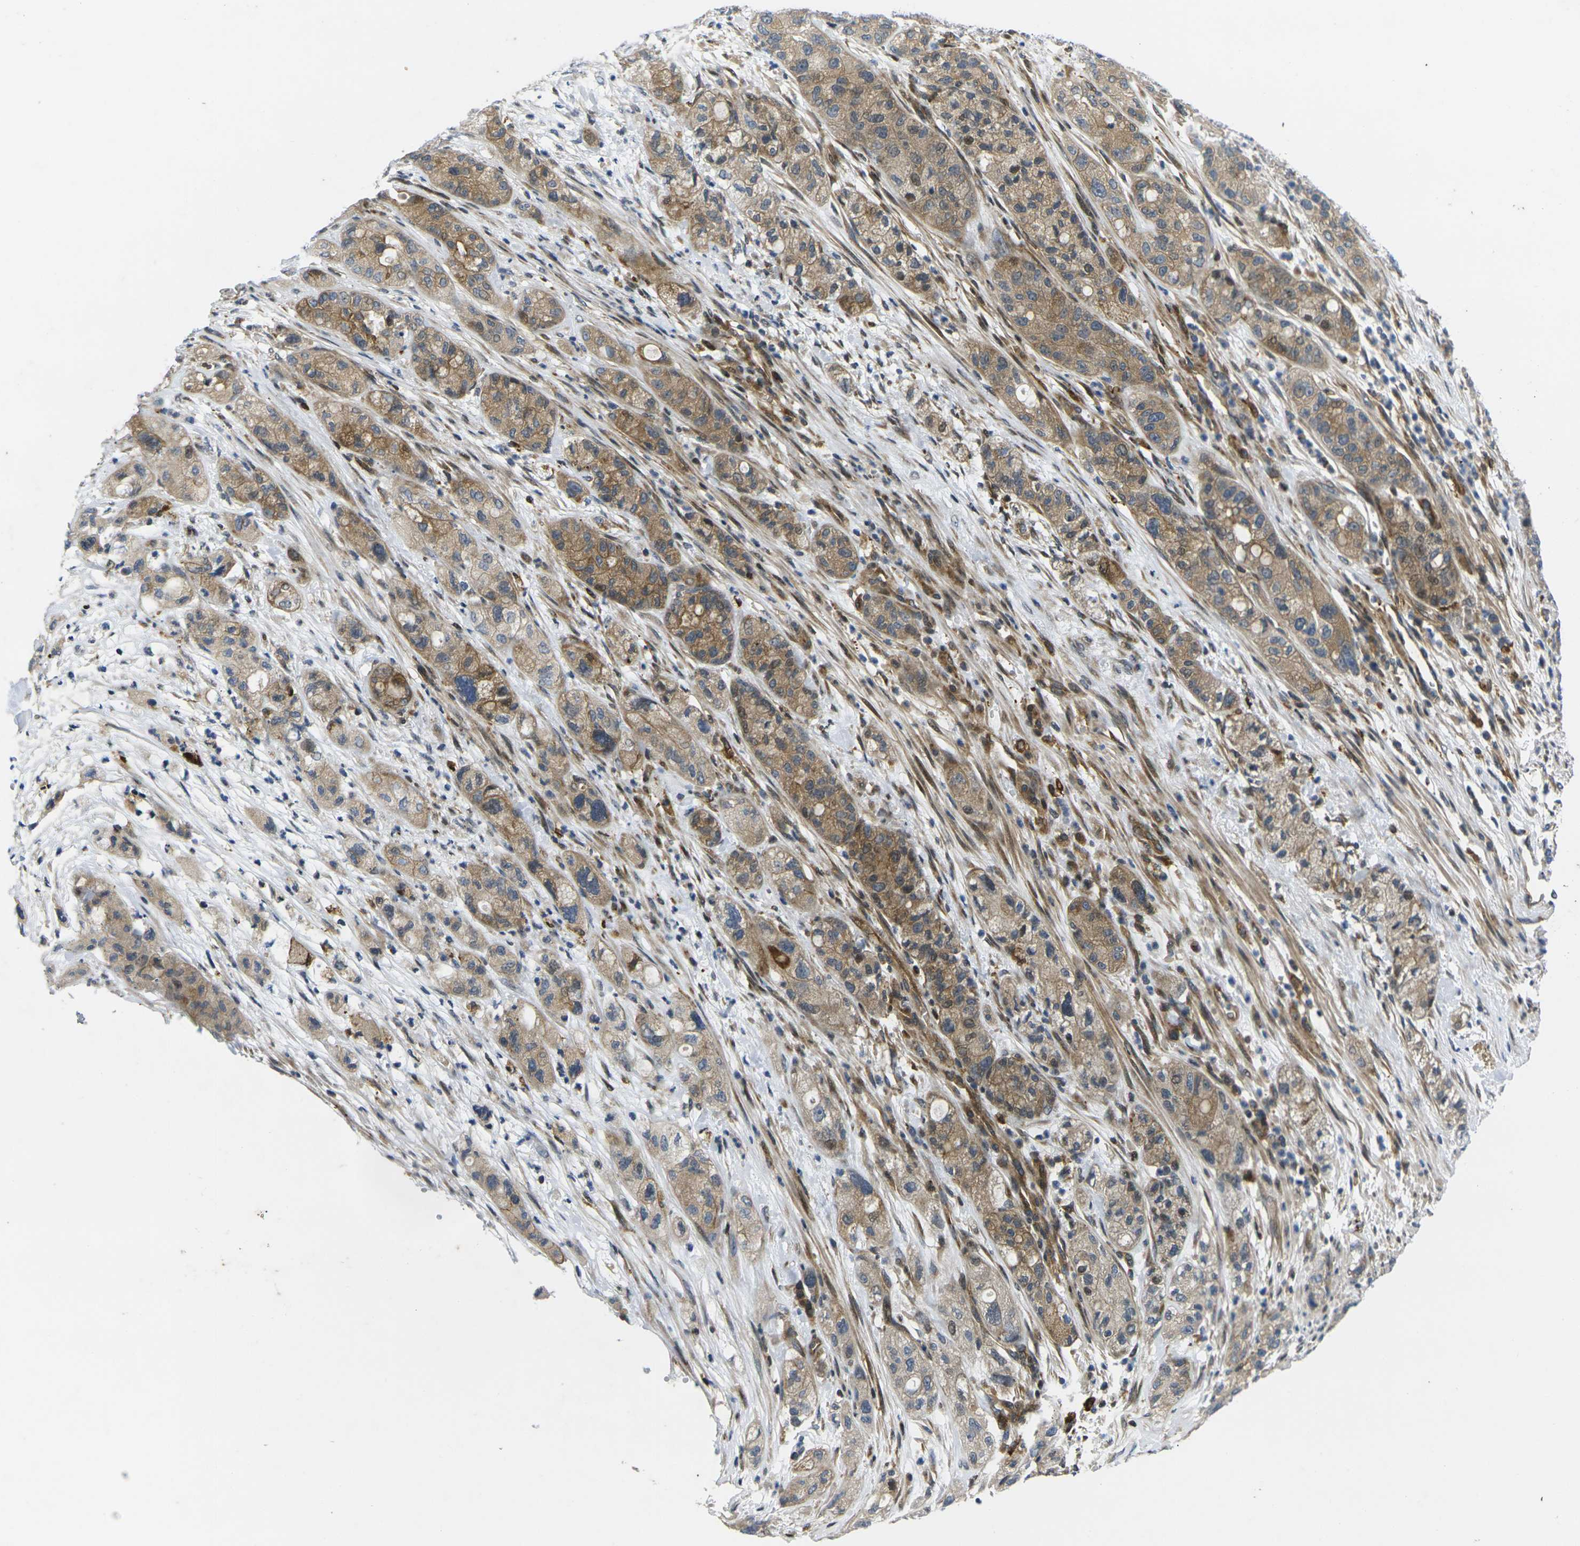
{"staining": {"intensity": "moderate", "quantity": ">75%", "location": "cytoplasmic/membranous"}, "tissue": "pancreatic cancer", "cell_type": "Tumor cells", "image_type": "cancer", "snomed": [{"axis": "morphology", "description": "Adenocarcinoma, NOS"}, {"axis": "topography", "description": "Pancreas"}], "caption": "Moderate cytoplasmic/membranous positivity is identified in approximately >75% of tumor cells in adenocarcinoma (pancreatic).", "gene": "ROBO2", "patient": {"sex": "female", "age": 78}}